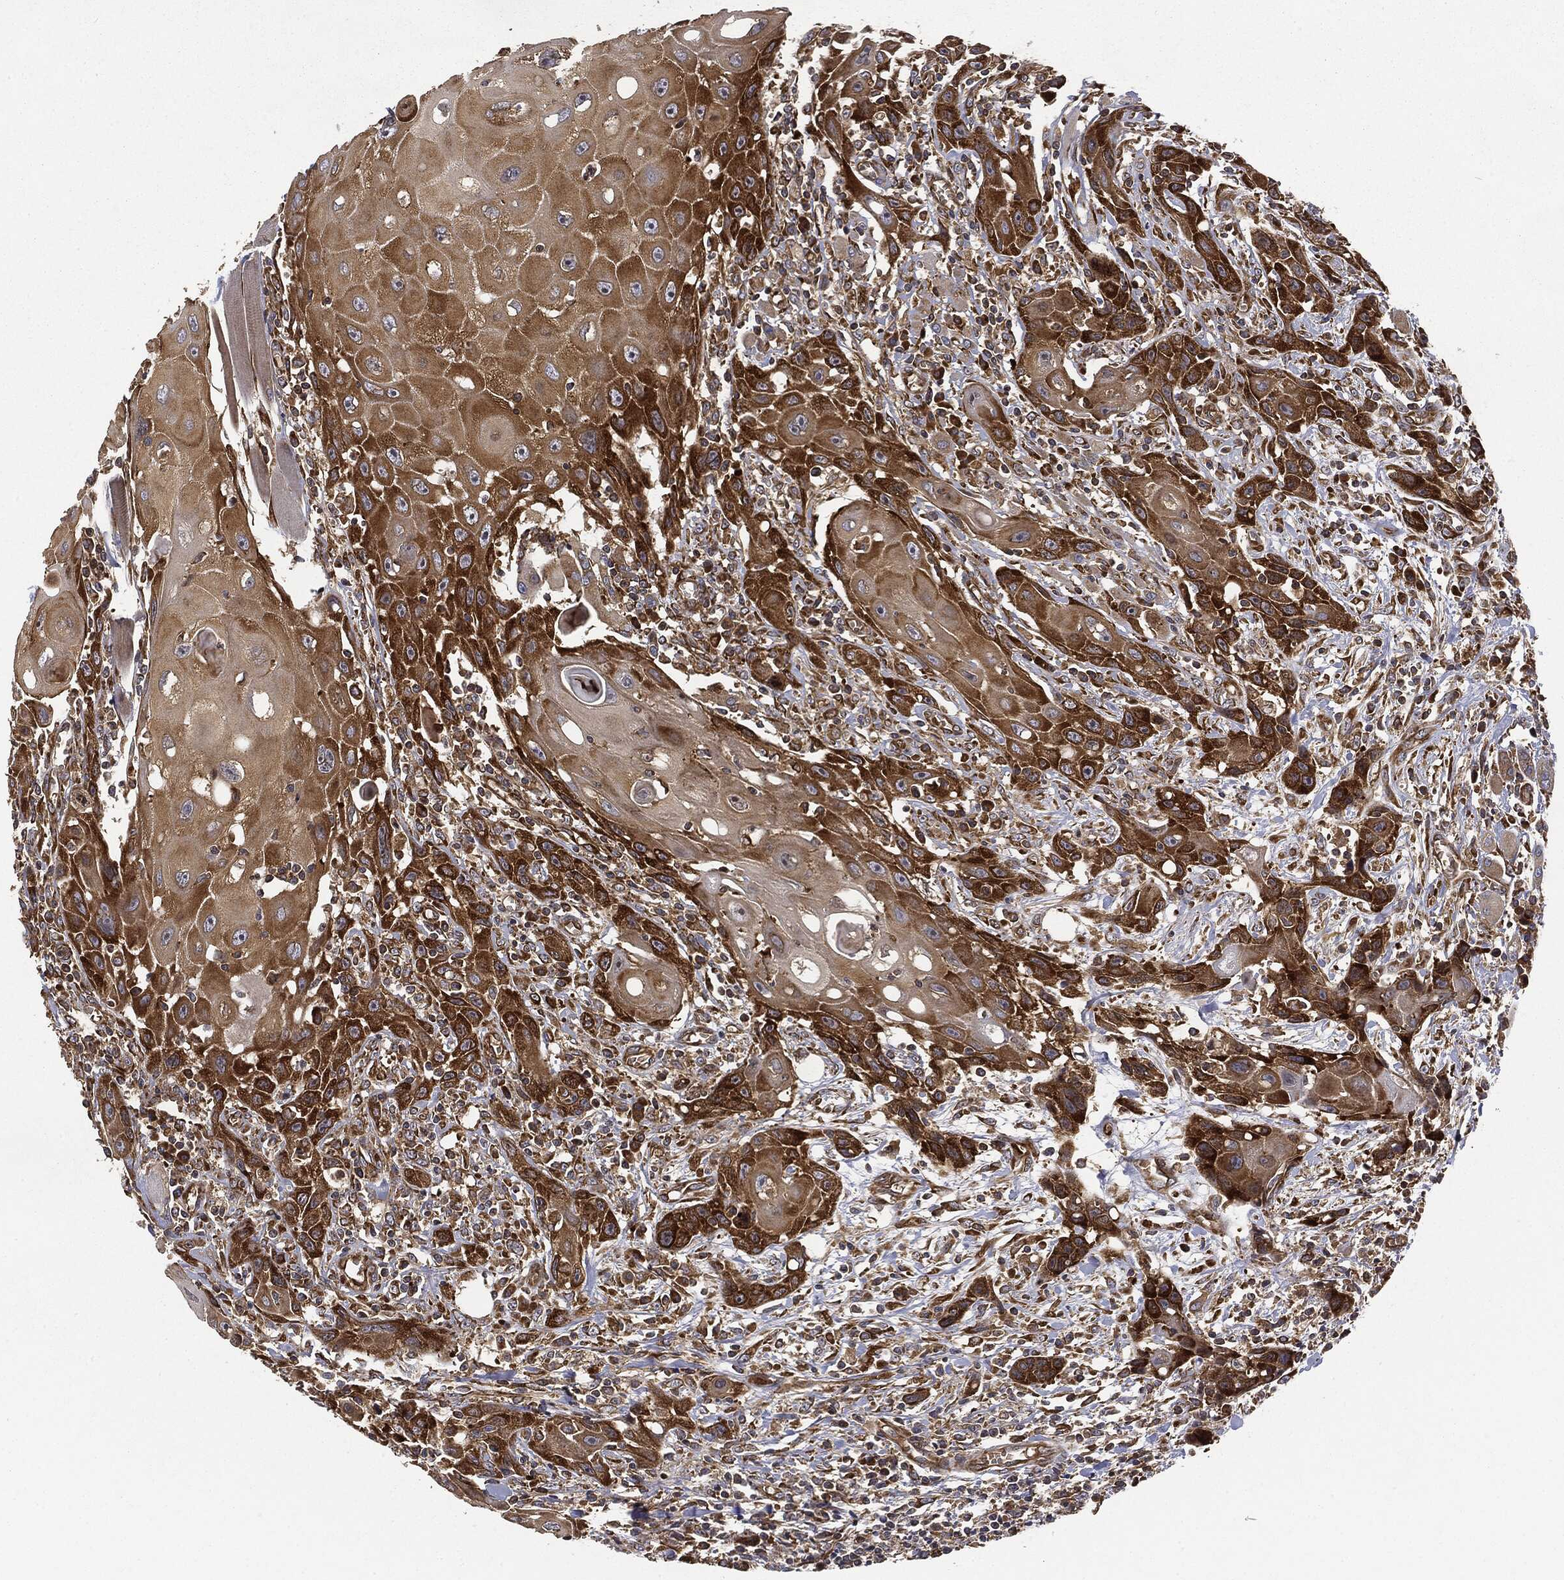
{"staining": {"intensity": "strong", "quantity": ">75%", "location": "cytoplasmic/membranous"}, "tissue": "head and neck cancer", "cell_type": "Tumor cells", "image_type": "cancer", "snomed": [{"axis": "morphology", "description": "Normal tissue, NOS"}, {"axis": "morphology", "description": "Squamous cell carcinoma, NOS"}, {"axis": "topography", "description": "Oral tissue"}, {"axis": "topography", "description": "Head-Neck"}], "caption": "DAB immunohistochemical staining of head and neck cancer (squamous cell carcinoma) shows strong cytoplasmic/membranous protein expression in about >75% of tumor cells.", "gene": "EIF2AK2", "patient": {"sex": "male", "age": 71}}